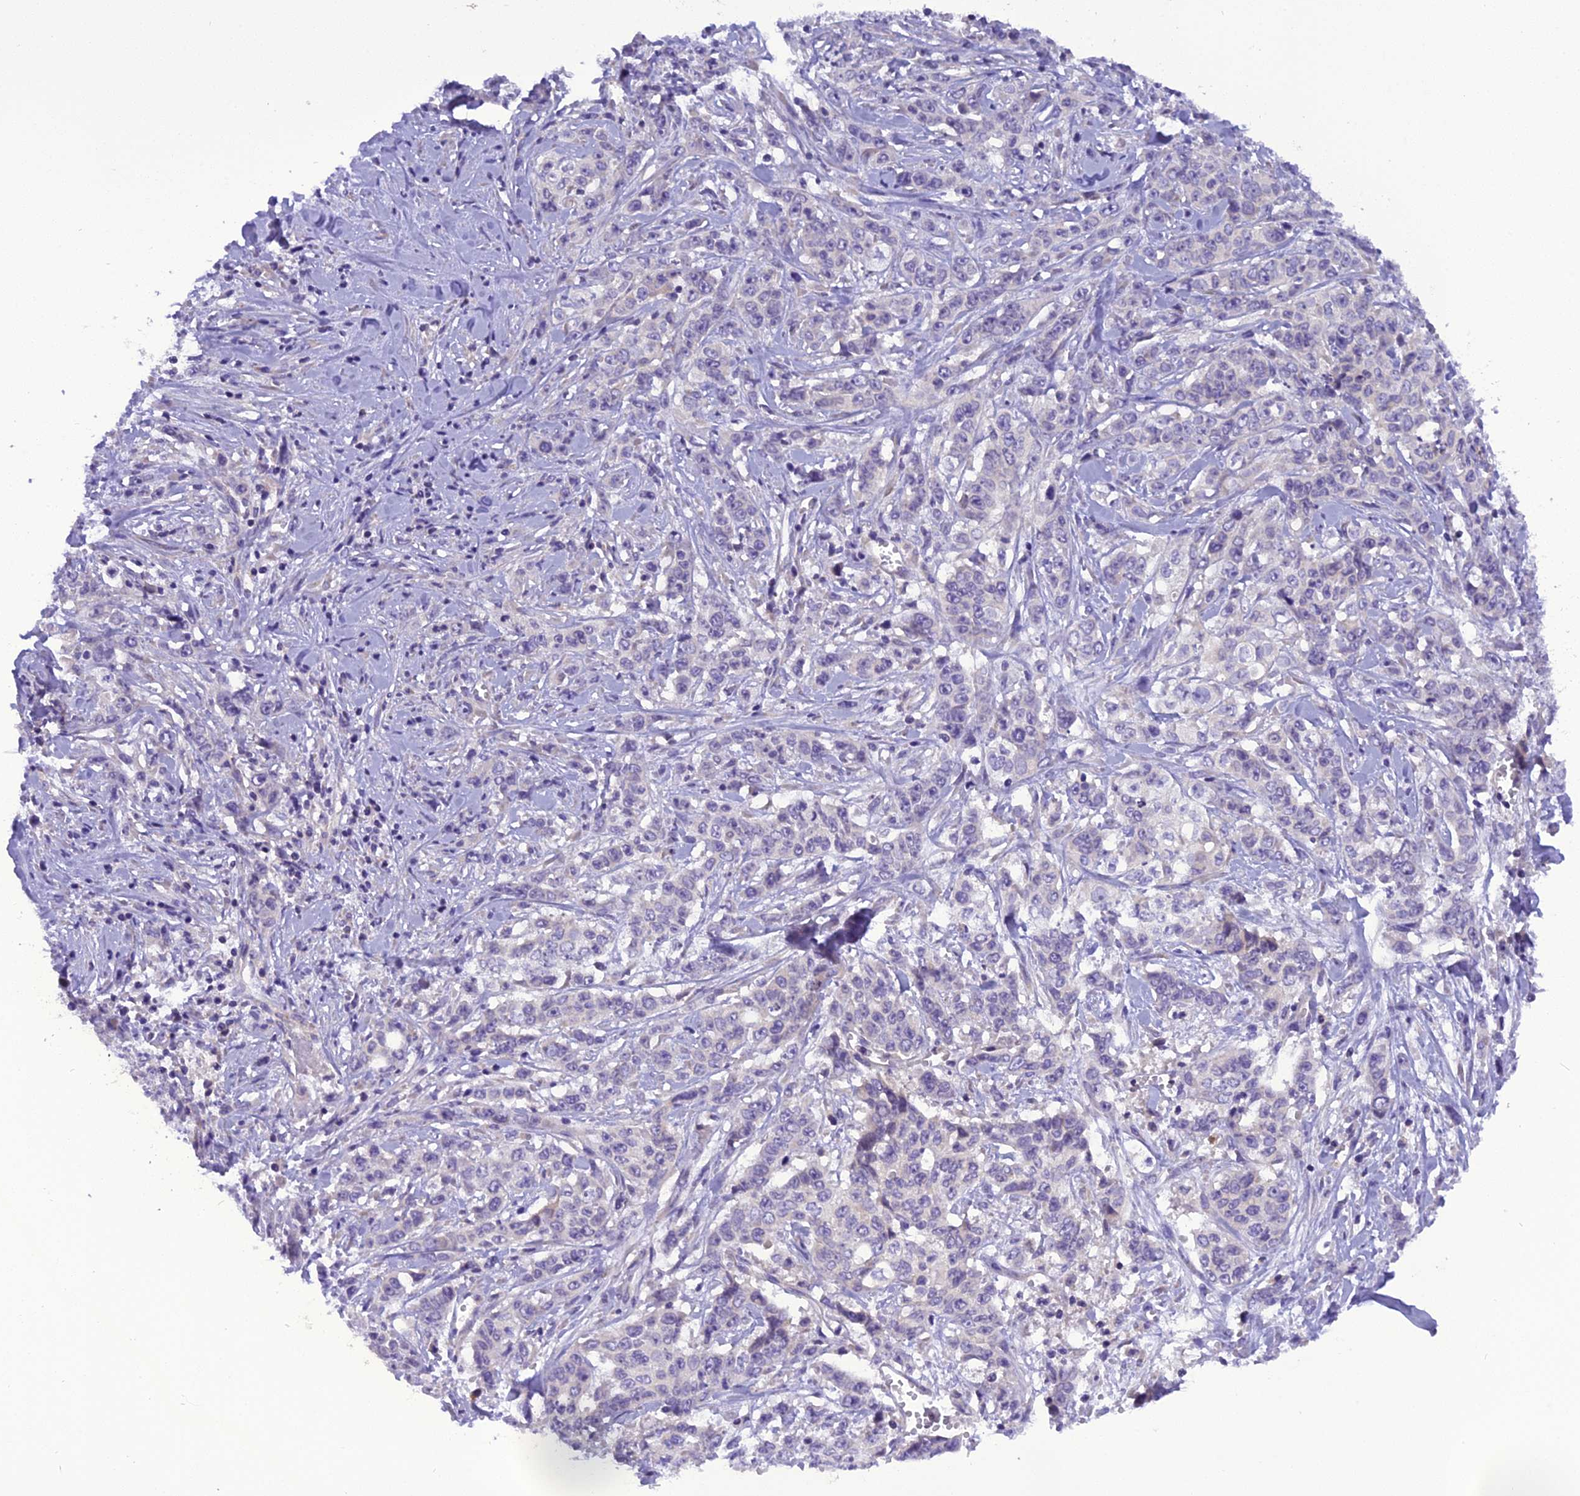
{"staining": {"intensity": "negative", "quantity": "none", "location": "none"}, "tissue": "stomach cancer", "cell_type": "Tumor cells", "image_type": "cancer", "snomed": [{"axis": "morphology", "description": "Adenocarcinoma, NOS"}, {"axis": "topography", "description": "Stomach, upper"}], "caption": "The histopathology image reveals no significant expression in tumor cells of stomach cancer.", "gene": "TRIM3", "patient": {"sex": "male", "age": 62}}